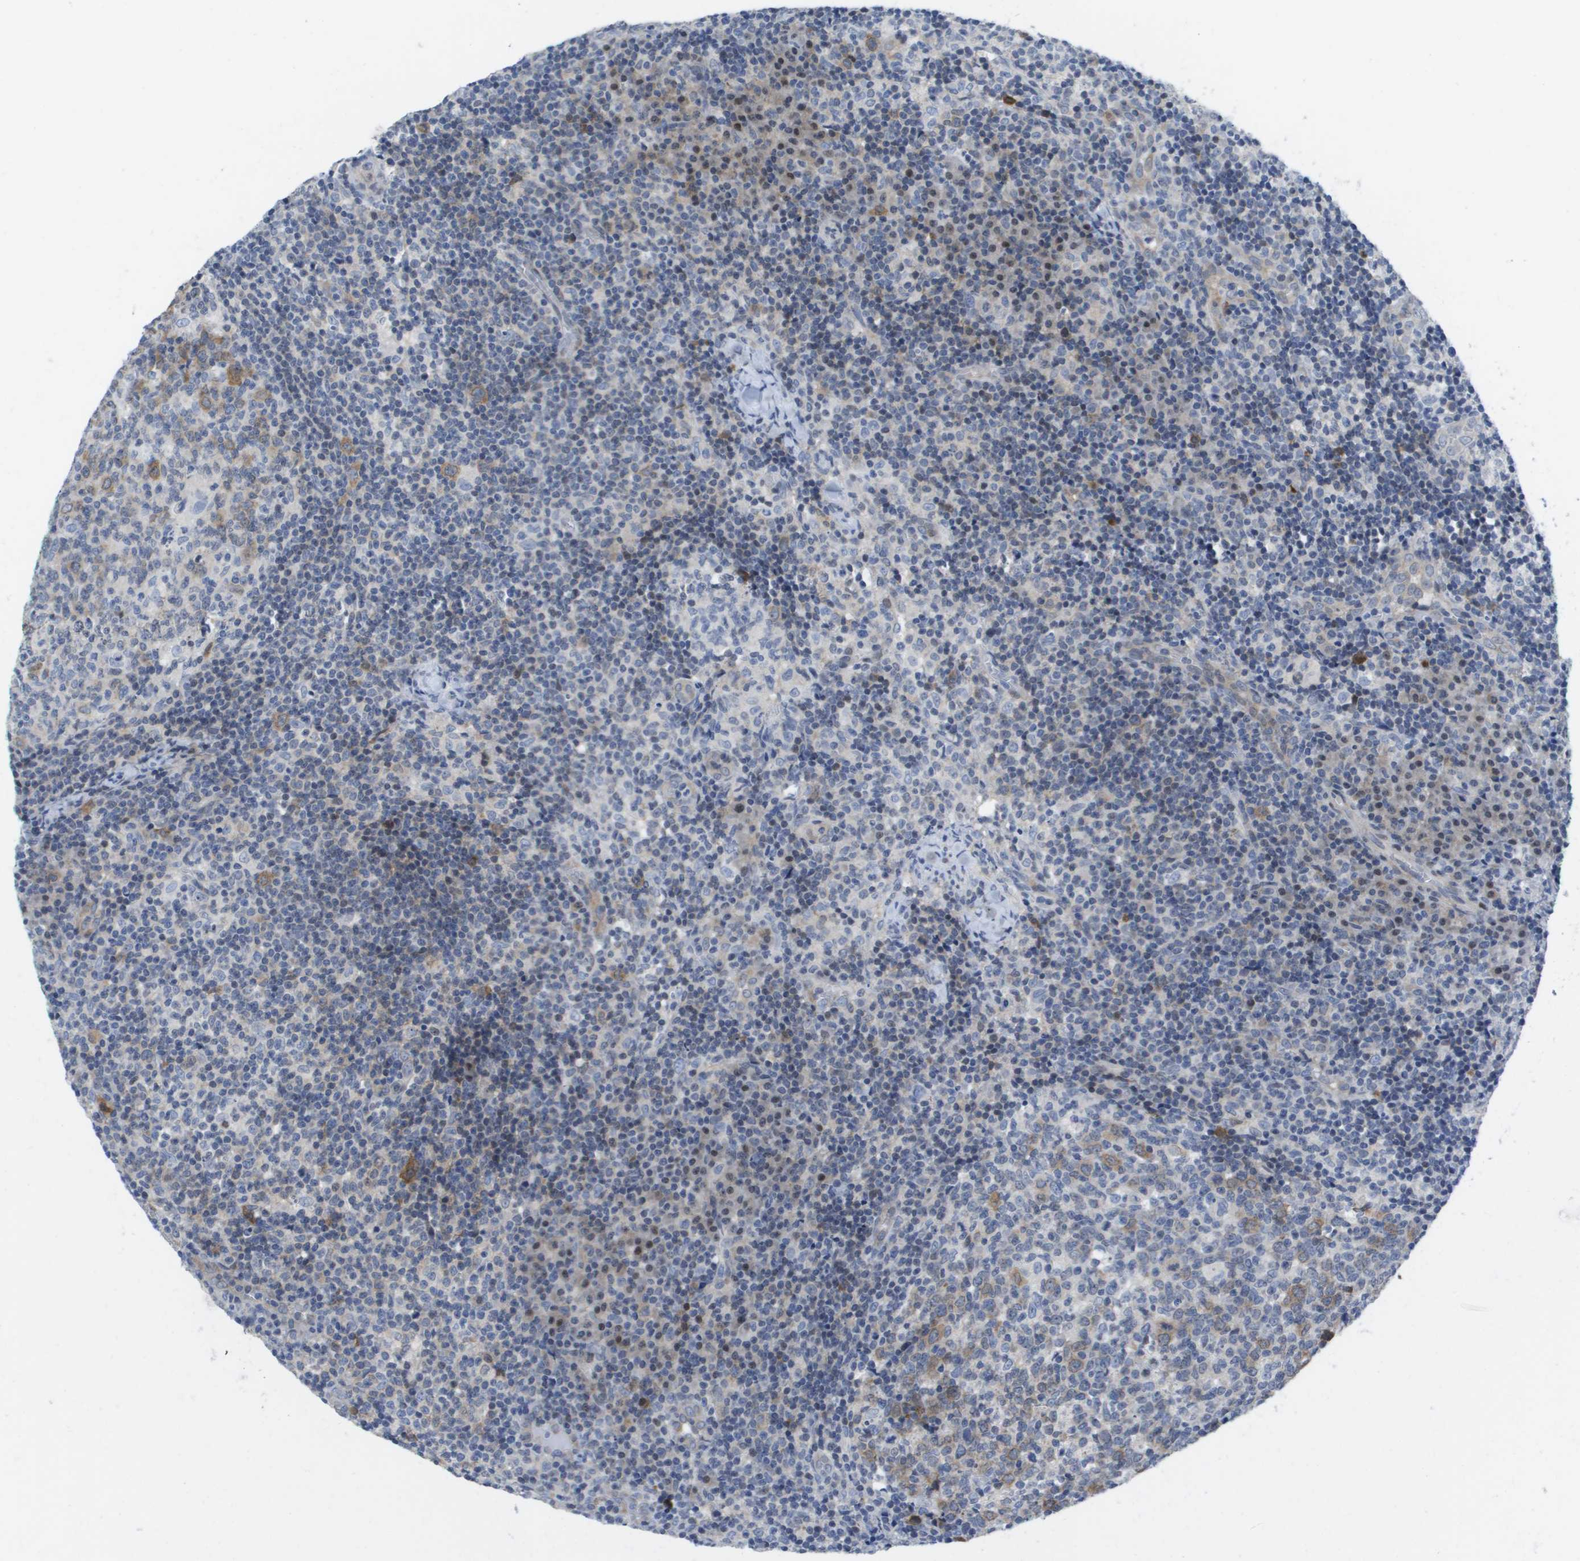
{"staining": {"intensity": "moderate", "quantity": "25%-75%", "location": "cytoplasmic/membranous"}, "tissue": "lymph node", "cell_type": "Germinal center cells", "image_type": "normal", "snomed": [{"axis": "morphology", "description": "Normal tissue, NOS"}, {"axis": "morphology", "description": "Inflammation, NOS"}, {"axis": "topography", "description": "Lymph node"}], "caption": "Immunohistochemistry (IHC) histopathology image of normal lymph node: human lymph node stained using immunohistochemistry (IHC) reveals medium levels of moderate protein expression localized specifically in the cytoplasmic/membranous of germinal center cells, appearing as a cytoplasmic/membranous brown color.", "gene": "FKBP4", "patient": {"sex": "male", "age": 55}}